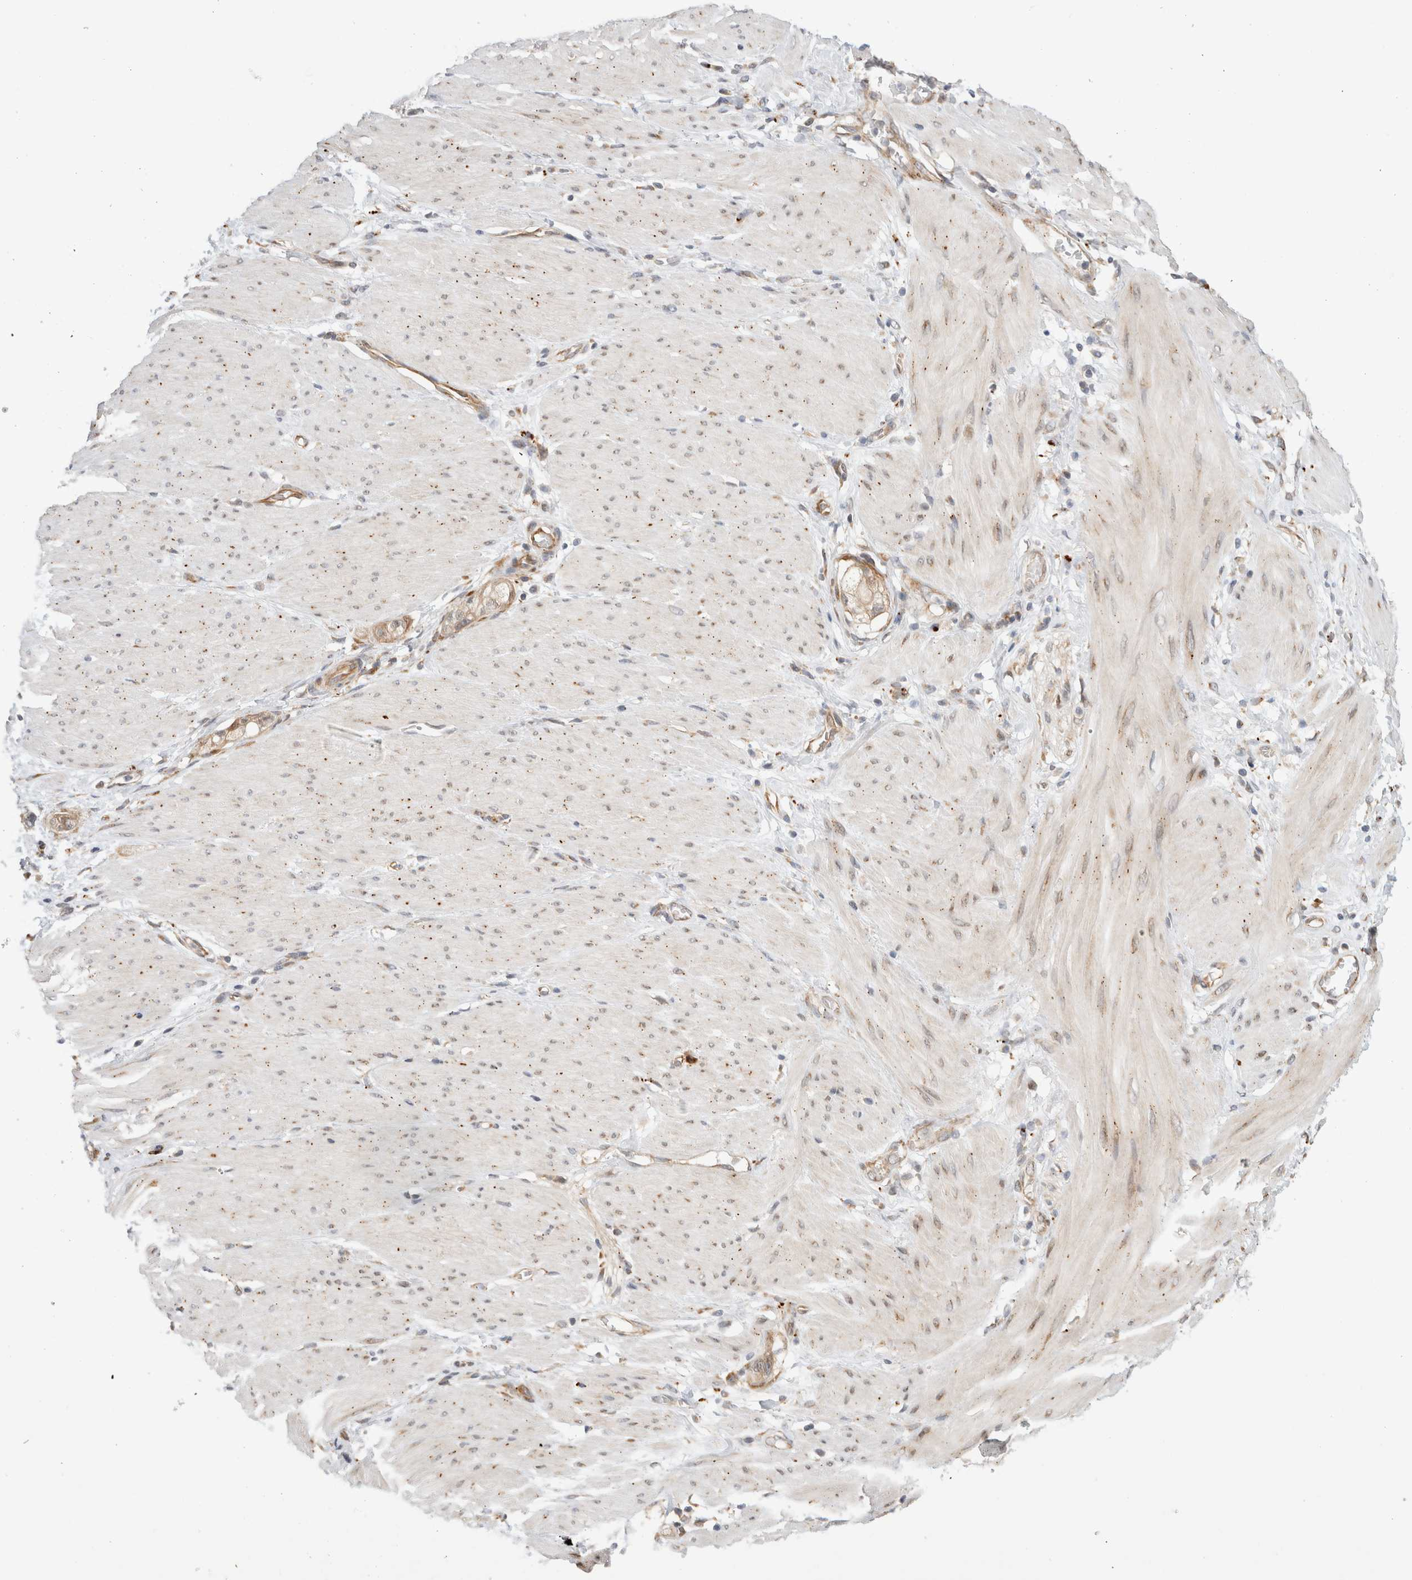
{"staining": {"intensity": "weak", "quantity": ">75%", "location": "cytoplasmic/membranous"}, "tissue": "stomach cancer", "cell_type": "Tumor cells", "image_type": "cancer", "snomed": [{"axis": "morphology", "description": "Adenocarcinoma, NOS"}, {"axis": "topography", "description": "Stomach"}, {"axis": "topography", "description": "Stomach, lower"}], "caption": "Approximately >75% of tumor cells in adenocarcinoma (stomach) reveal weak cytoplasmic/membranous protein positivity as visualized by brown immunohistochemical staining.", "gene": "ACTL9", "patient": {"sex": "female", "age": 48}}